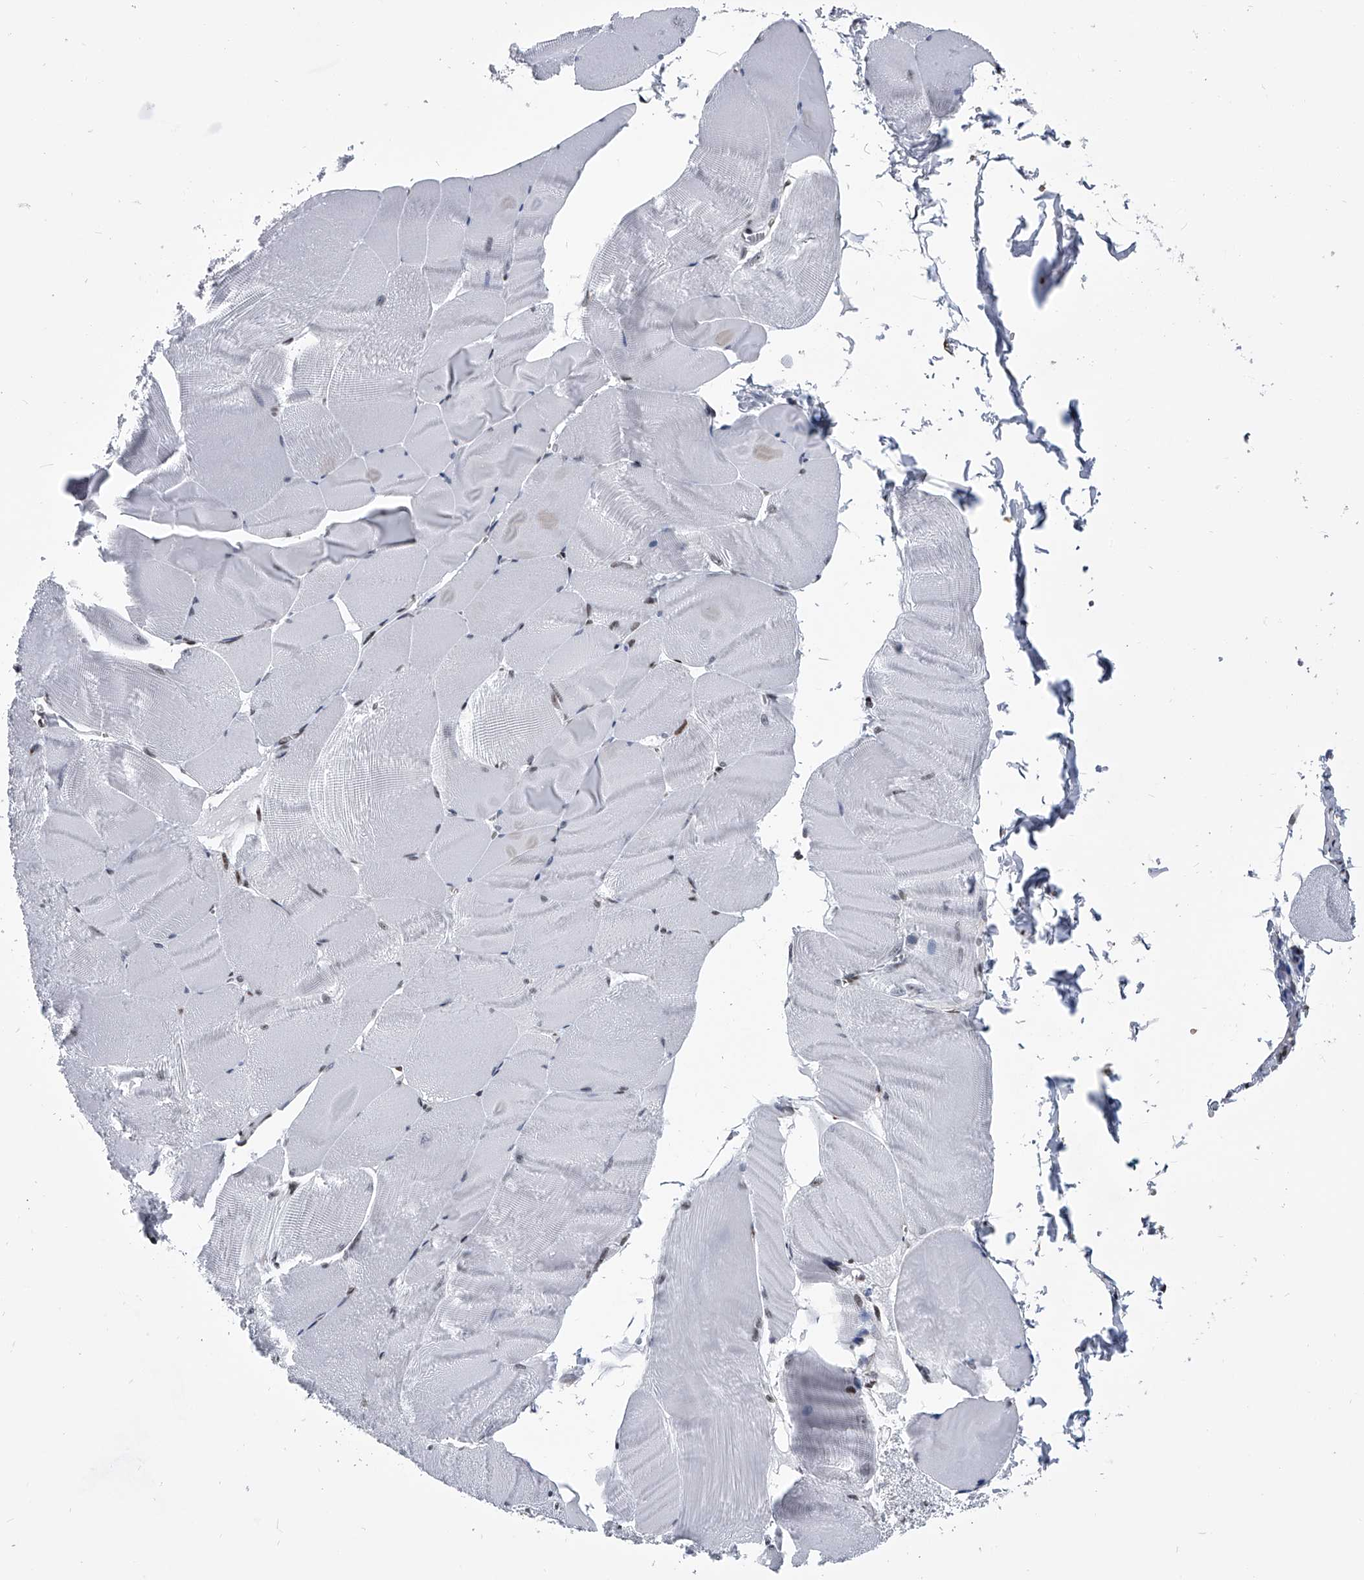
{"staining": {"intensity": "moderate", "quantity": "<25%", "location": "nuclear"}, "tissue": "skeletal muscle", "cell_type": "Myocytes", "image_type": "normal", "snomed": [{"axis": "morphology", "description": "Normal tissue, NOS"}, {"axis": "morphology", "description": "Basal cell carcinoma"}, {"axis": "topography", "description": "Skeletal muscle"}], "caption": "Immunohistochemical staining of normal human skeletal muscle exhibits moderate nuclear protein positivity in approximately <25% of myocytes. (DAB (3,3'-diaminobenzidine) = brown stain, brightfield microscopy at high magnification).", "gene": "SIM2", "patient": {"sex": "female", "age": 64}}